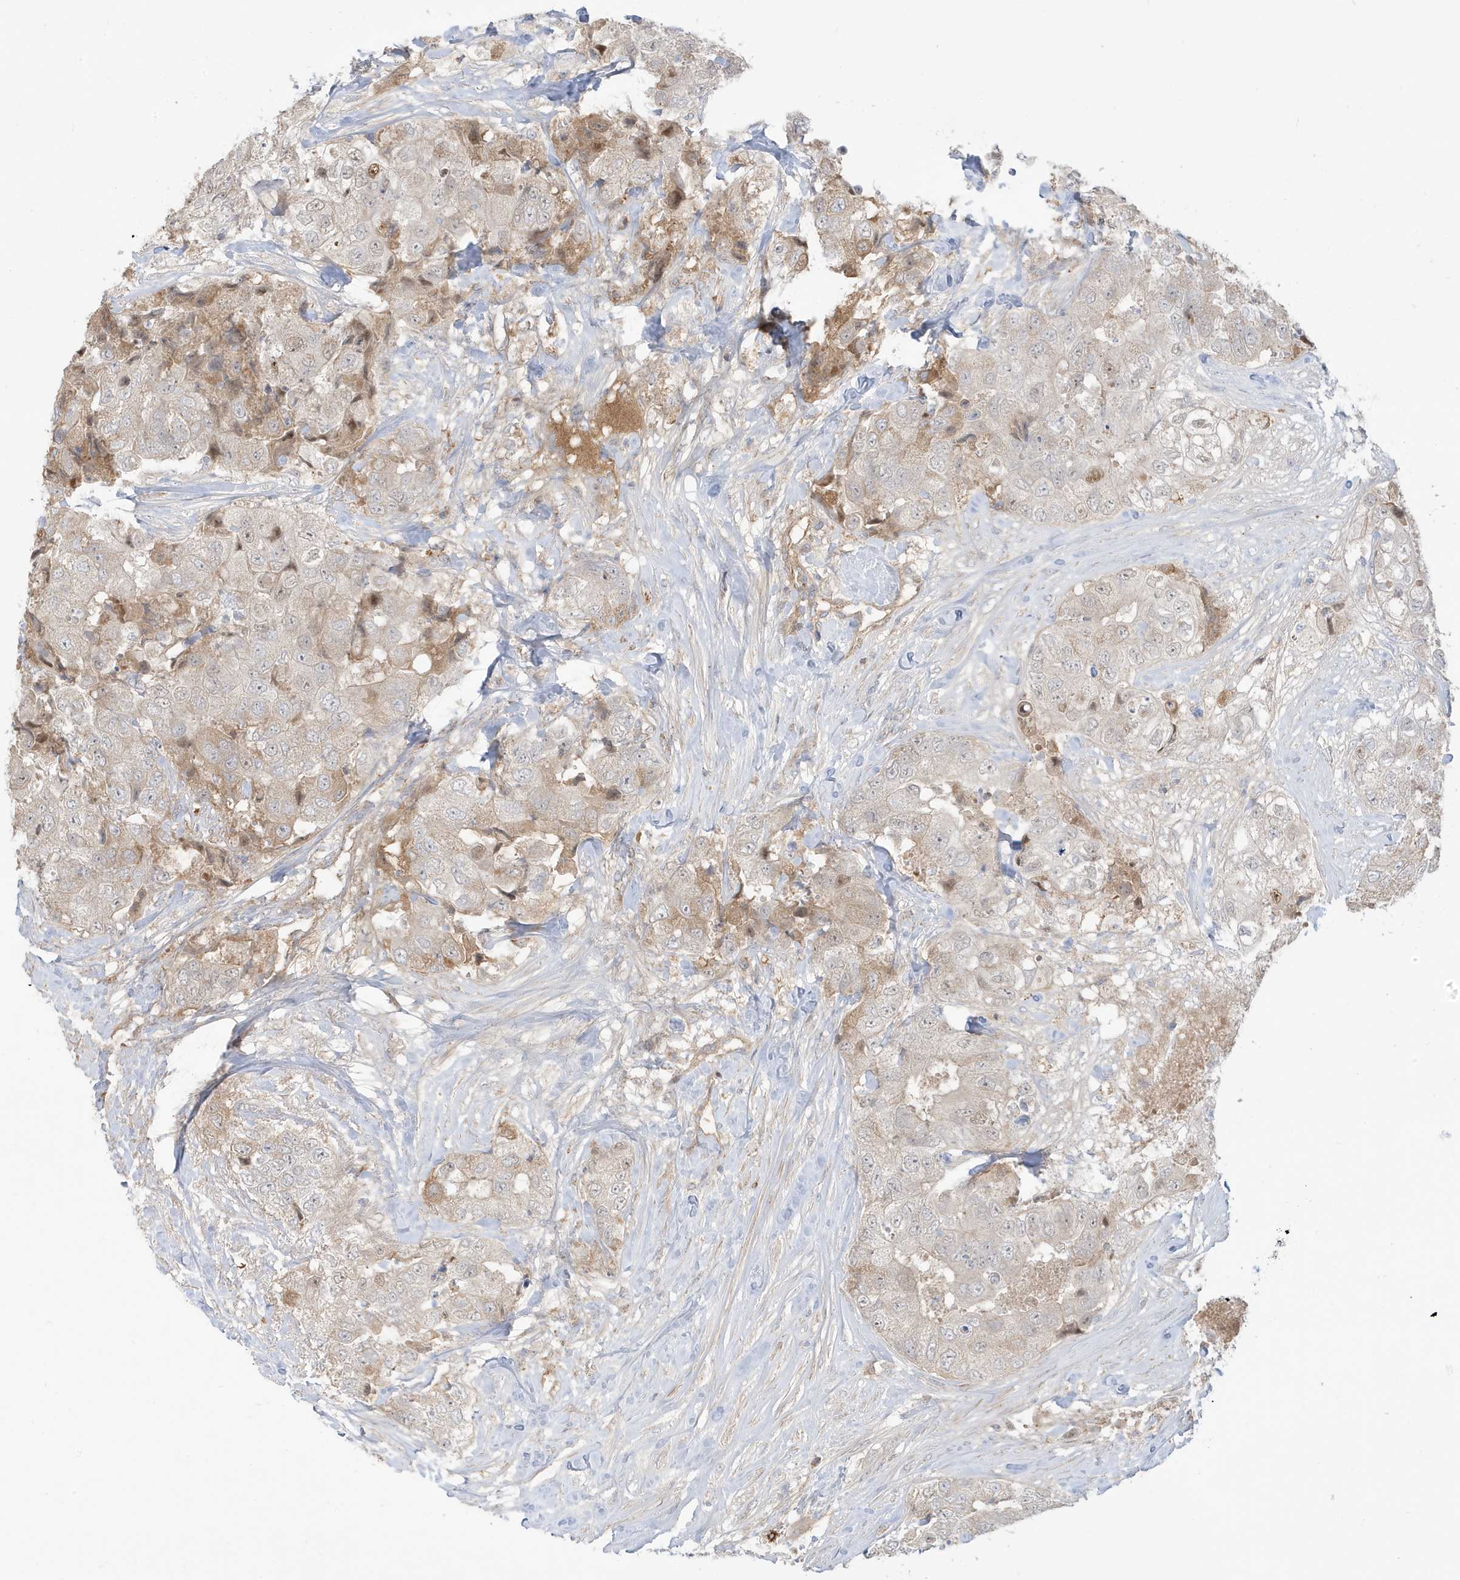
{"staining": {"intensity": "weak", "quantity": "<25%", "location": "cytoplasmic/membranous"}, "tissue": "breast cancer", "cell_type": "Tumor cells", "image_type": "cancer", "snomed": [{"axis": "morphology", "description": "Duct carcinoma"}, {"axis": "topography", "description": "Breast"}], "caption": "A photomicrograph of human breast cancer (intraductal carcinoma) is negative for staining in tumor cells. Brightfield microscopy of immunohistochemistry (IHC) stained with DAB (brown) and hematoxylin (blue), captured at high magnification.", "gene": "IFT57", "patient": {"sex": "female", "age": 62}}